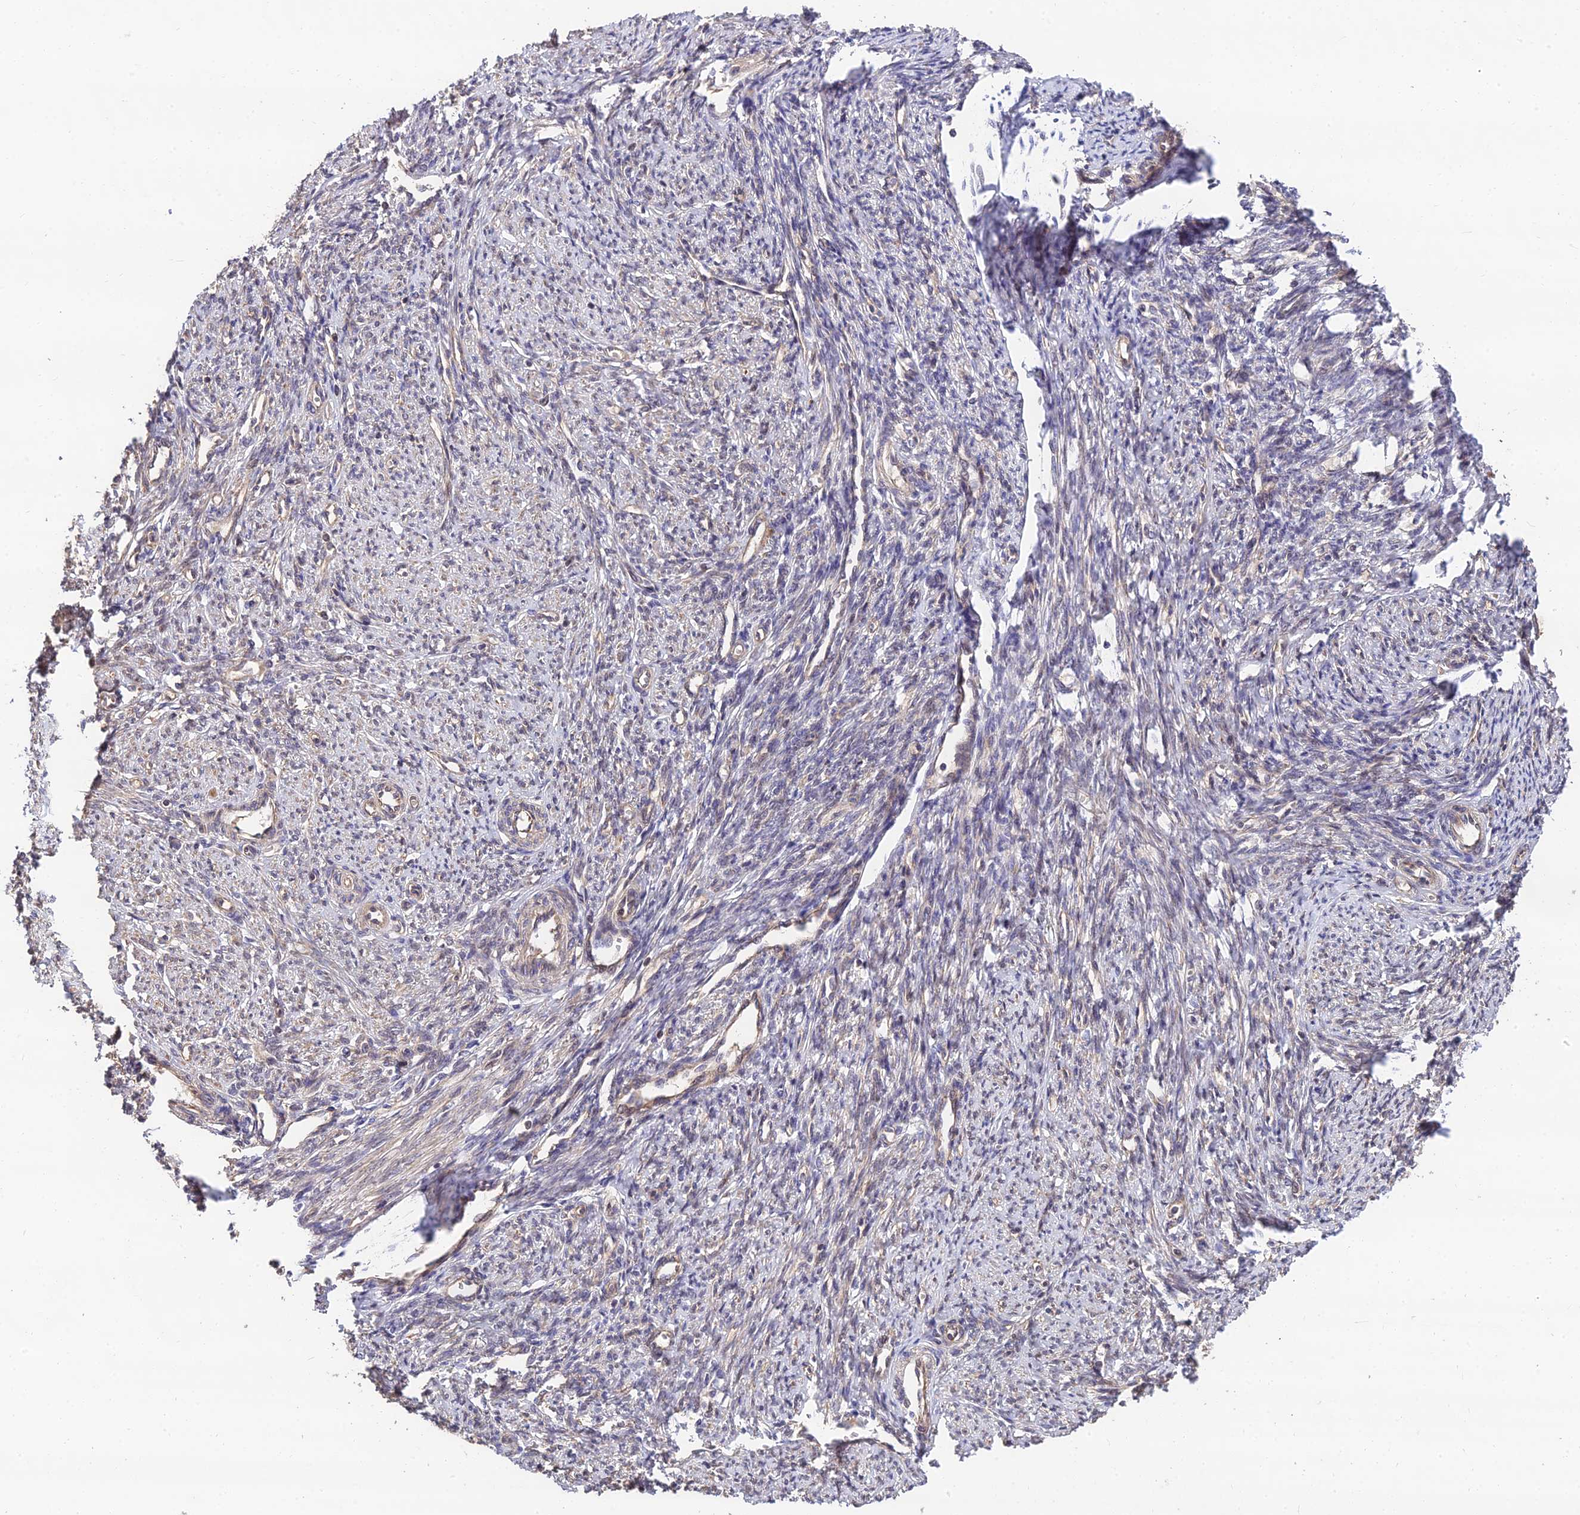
{"staining": {"intensity": "moderate", "quantity": "<25%", "location": "cytoplasmic/membranous"}, "tissue": "smooth muscle", "cell_type": "Smooth muscle cells", "image_type": "normal", "snomed": [{"axis": "morphology", "description": "Normal tissue, NOS"}, {"axis": "topography", "description": "Smooth muscle"}, {"axis": "topography", "description": "Uterus"}], "caption": "Protein staining reveals moderate cytoplasmic/membranous expression in about <25% of smooth muscle cells in benign smooth muscle.", "gene": "MKKS", "patient": {"sex": "female", "age": 59}}